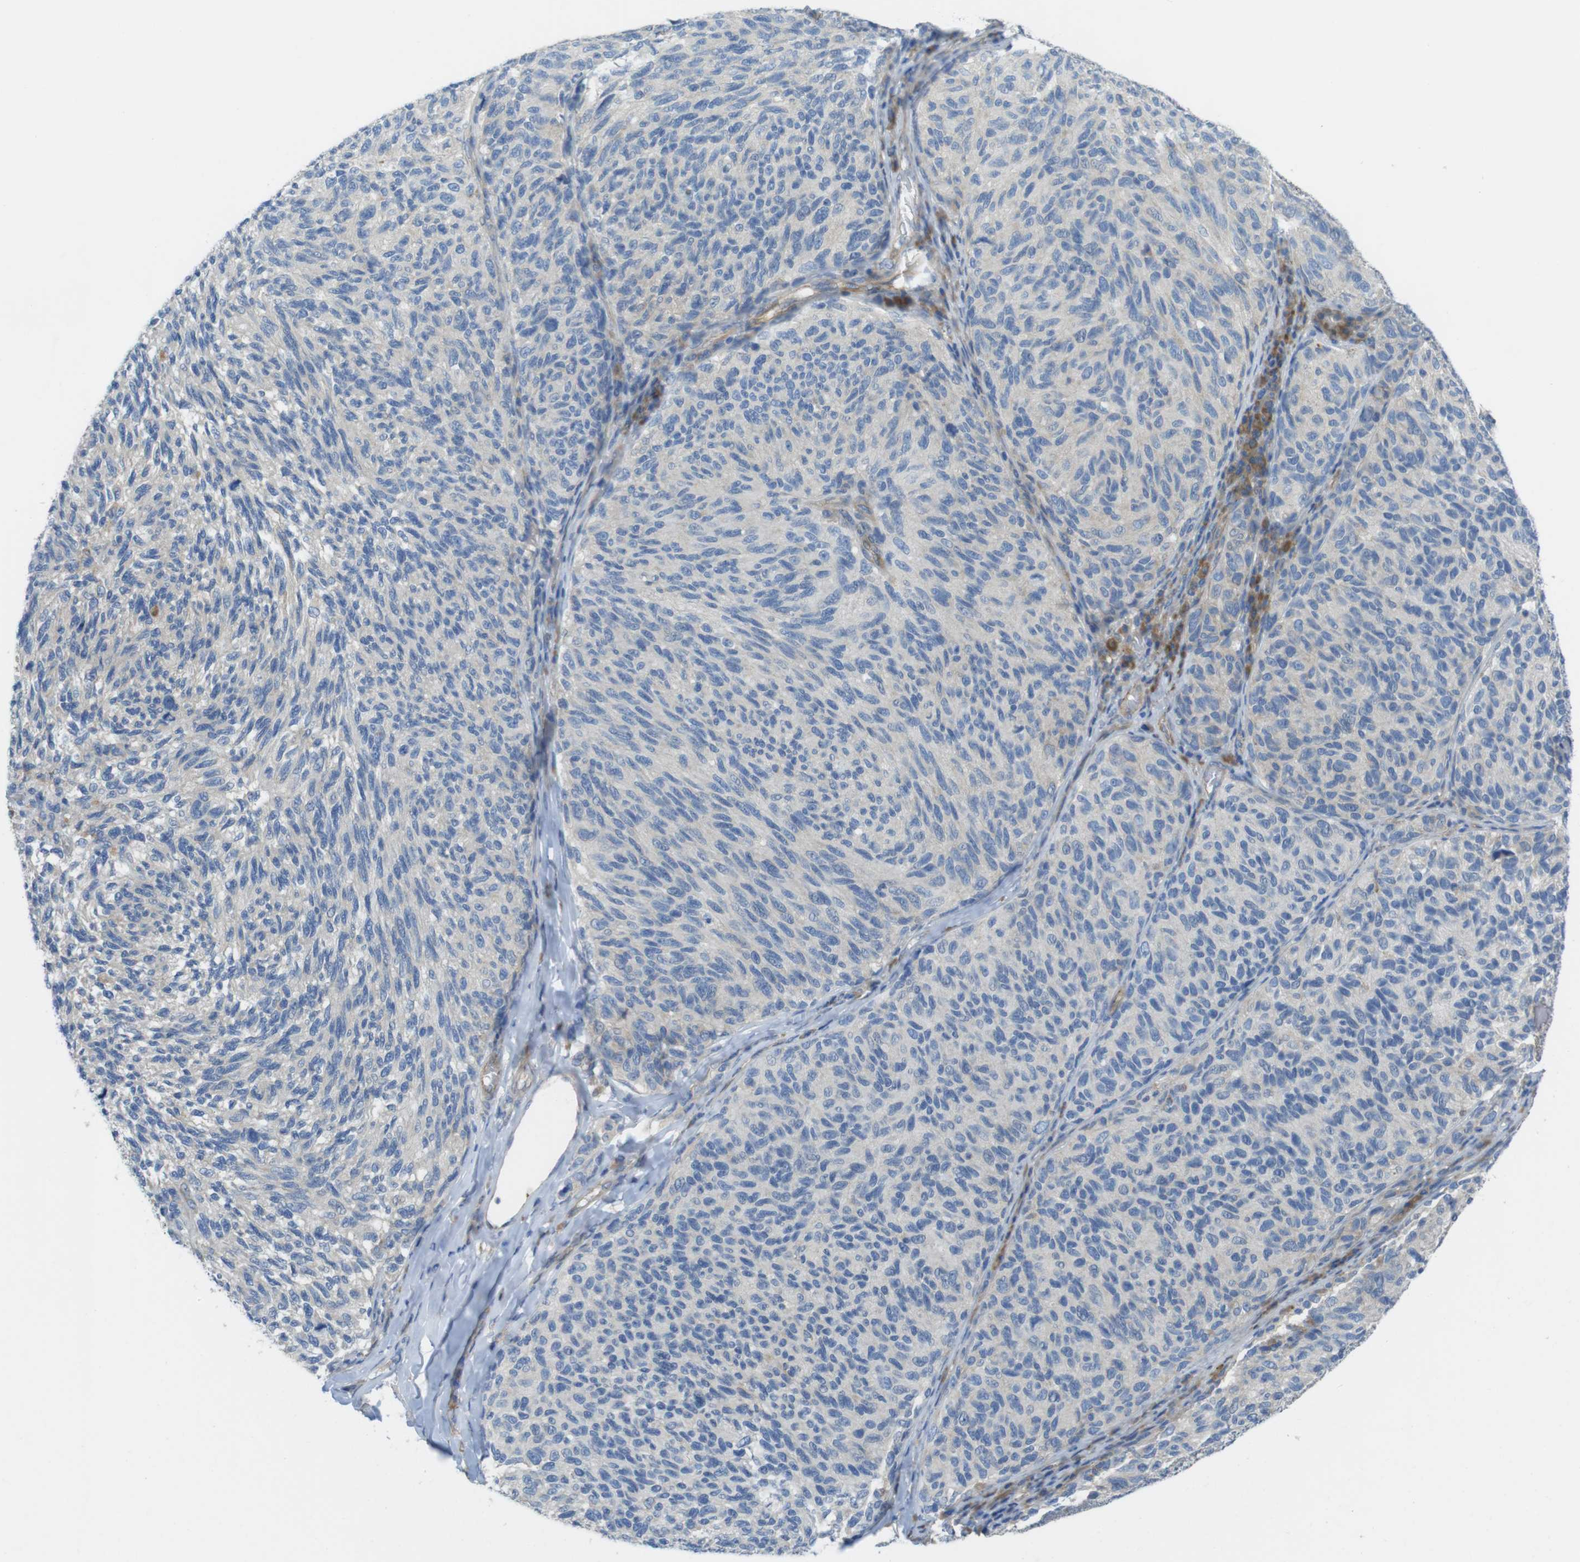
{"staining": {"intensity": "negative", "quantity": "none", "location": "none"}, "tissue": "melanoma", "cell_type": "Tumor cells", "image_type": "cancer", "snomed": [{"axis": "morphology", "description": "Malignant melanoma, NOS"}, {"axis": "topography", "description": "Skin"}], "caption": "Tumor cells show no significant expression in melanoma.", "gene": "TMEM234", "patient": {"sex": "female", "age": 73}}